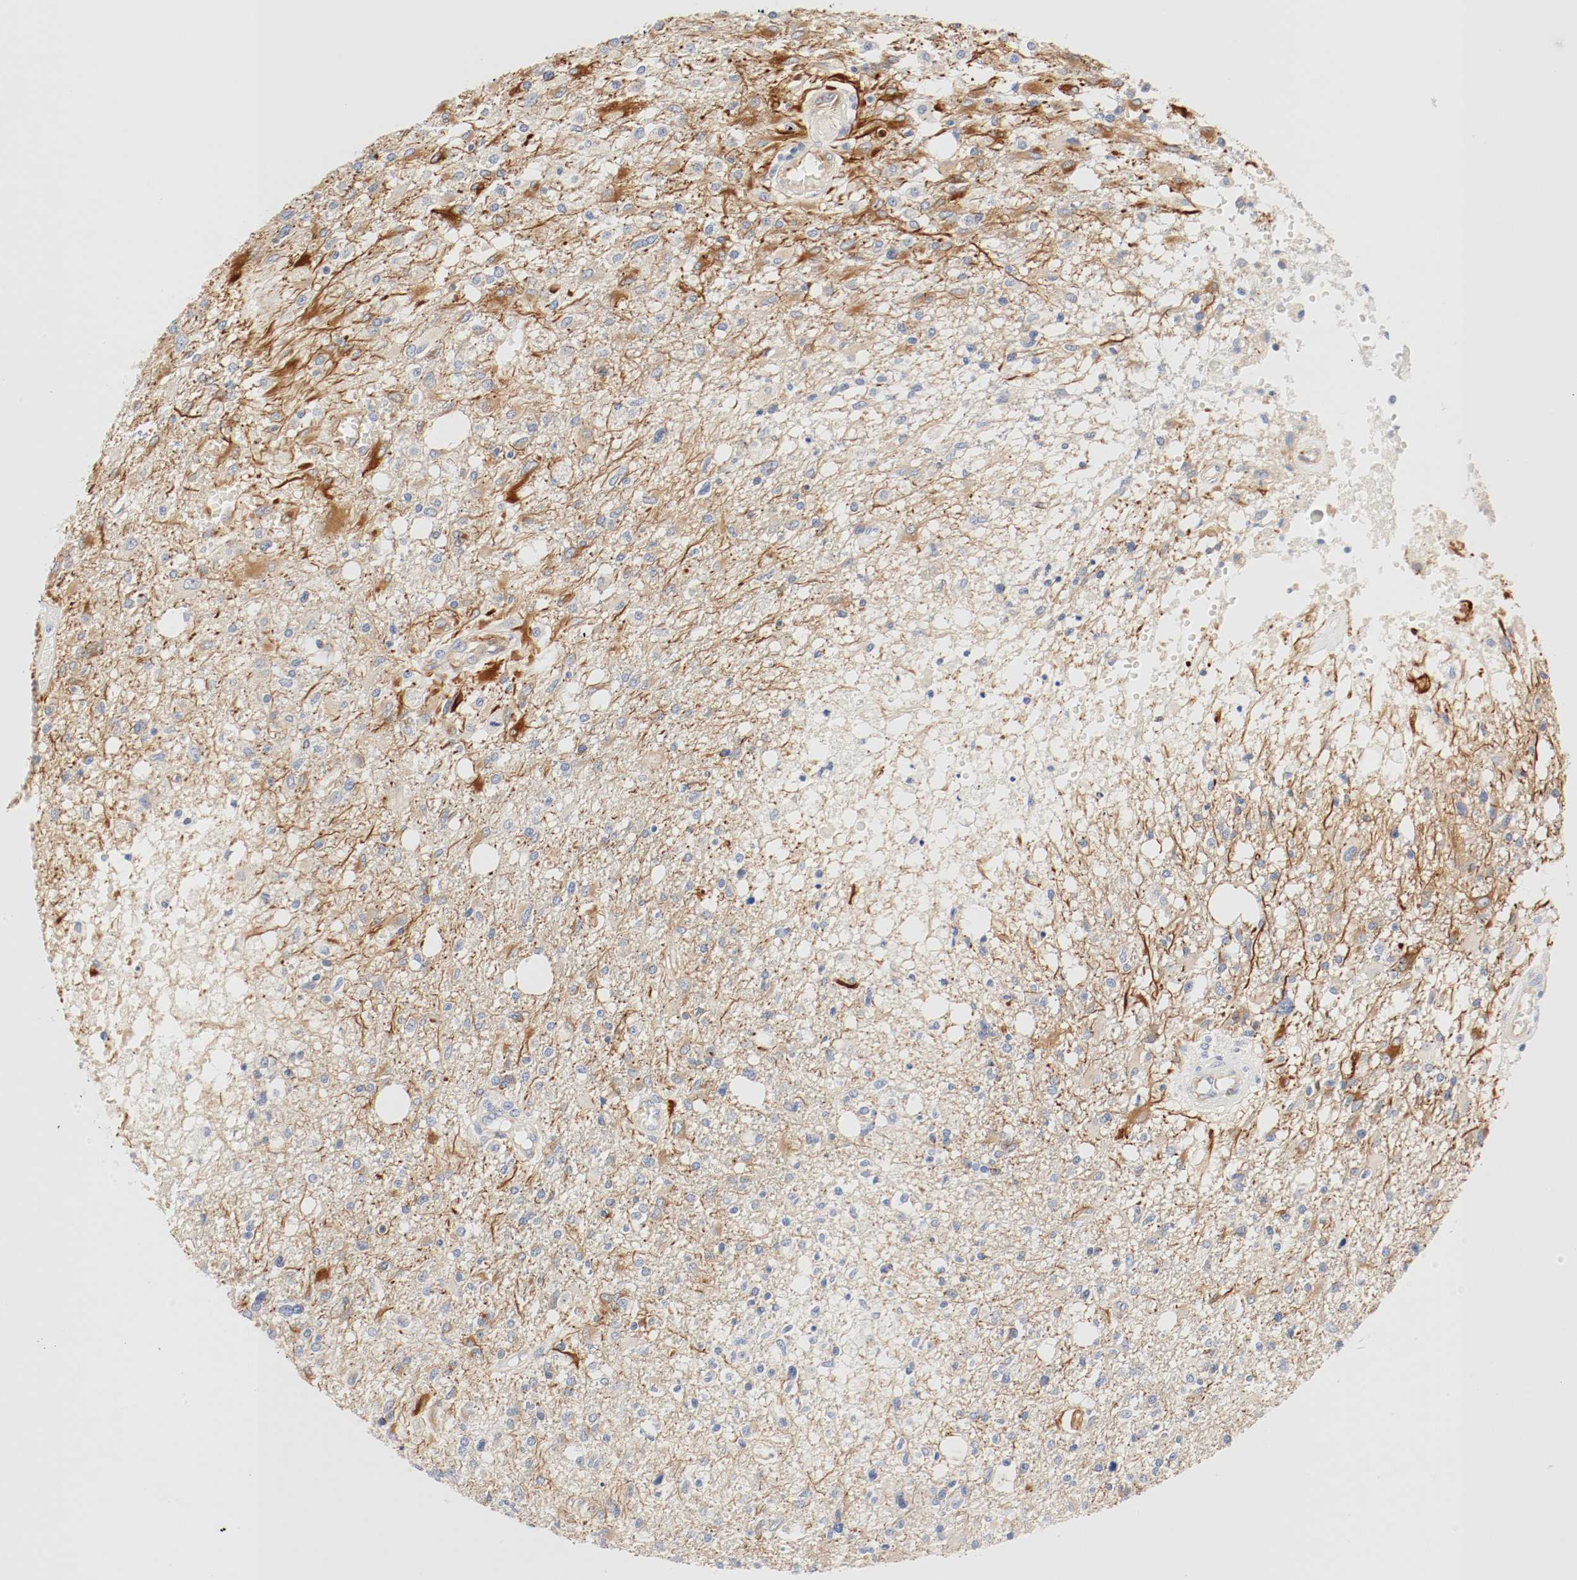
{"staining": {"intensity": "moderate", "quantity": ">75%", "location": "cytoplasmic/membranous"}, "tissue": "glioma", "cell_type": "Tumor cells", "image_type": "cancer", "snomed": [{"axis": "morphology", "description": "Glioma, malignant, High grade"}, {"axis": "topography", "description": "Cerebral cortex"}], "caption": "This is an image of immunohistochemistry (IHC) staining of high-grade glioma (malignant), which shows moderate staining in the cytoplasmic/membranous of tumor cells.", "gene": "GIT1", "patient": {"sex": "male", "age": 76}}